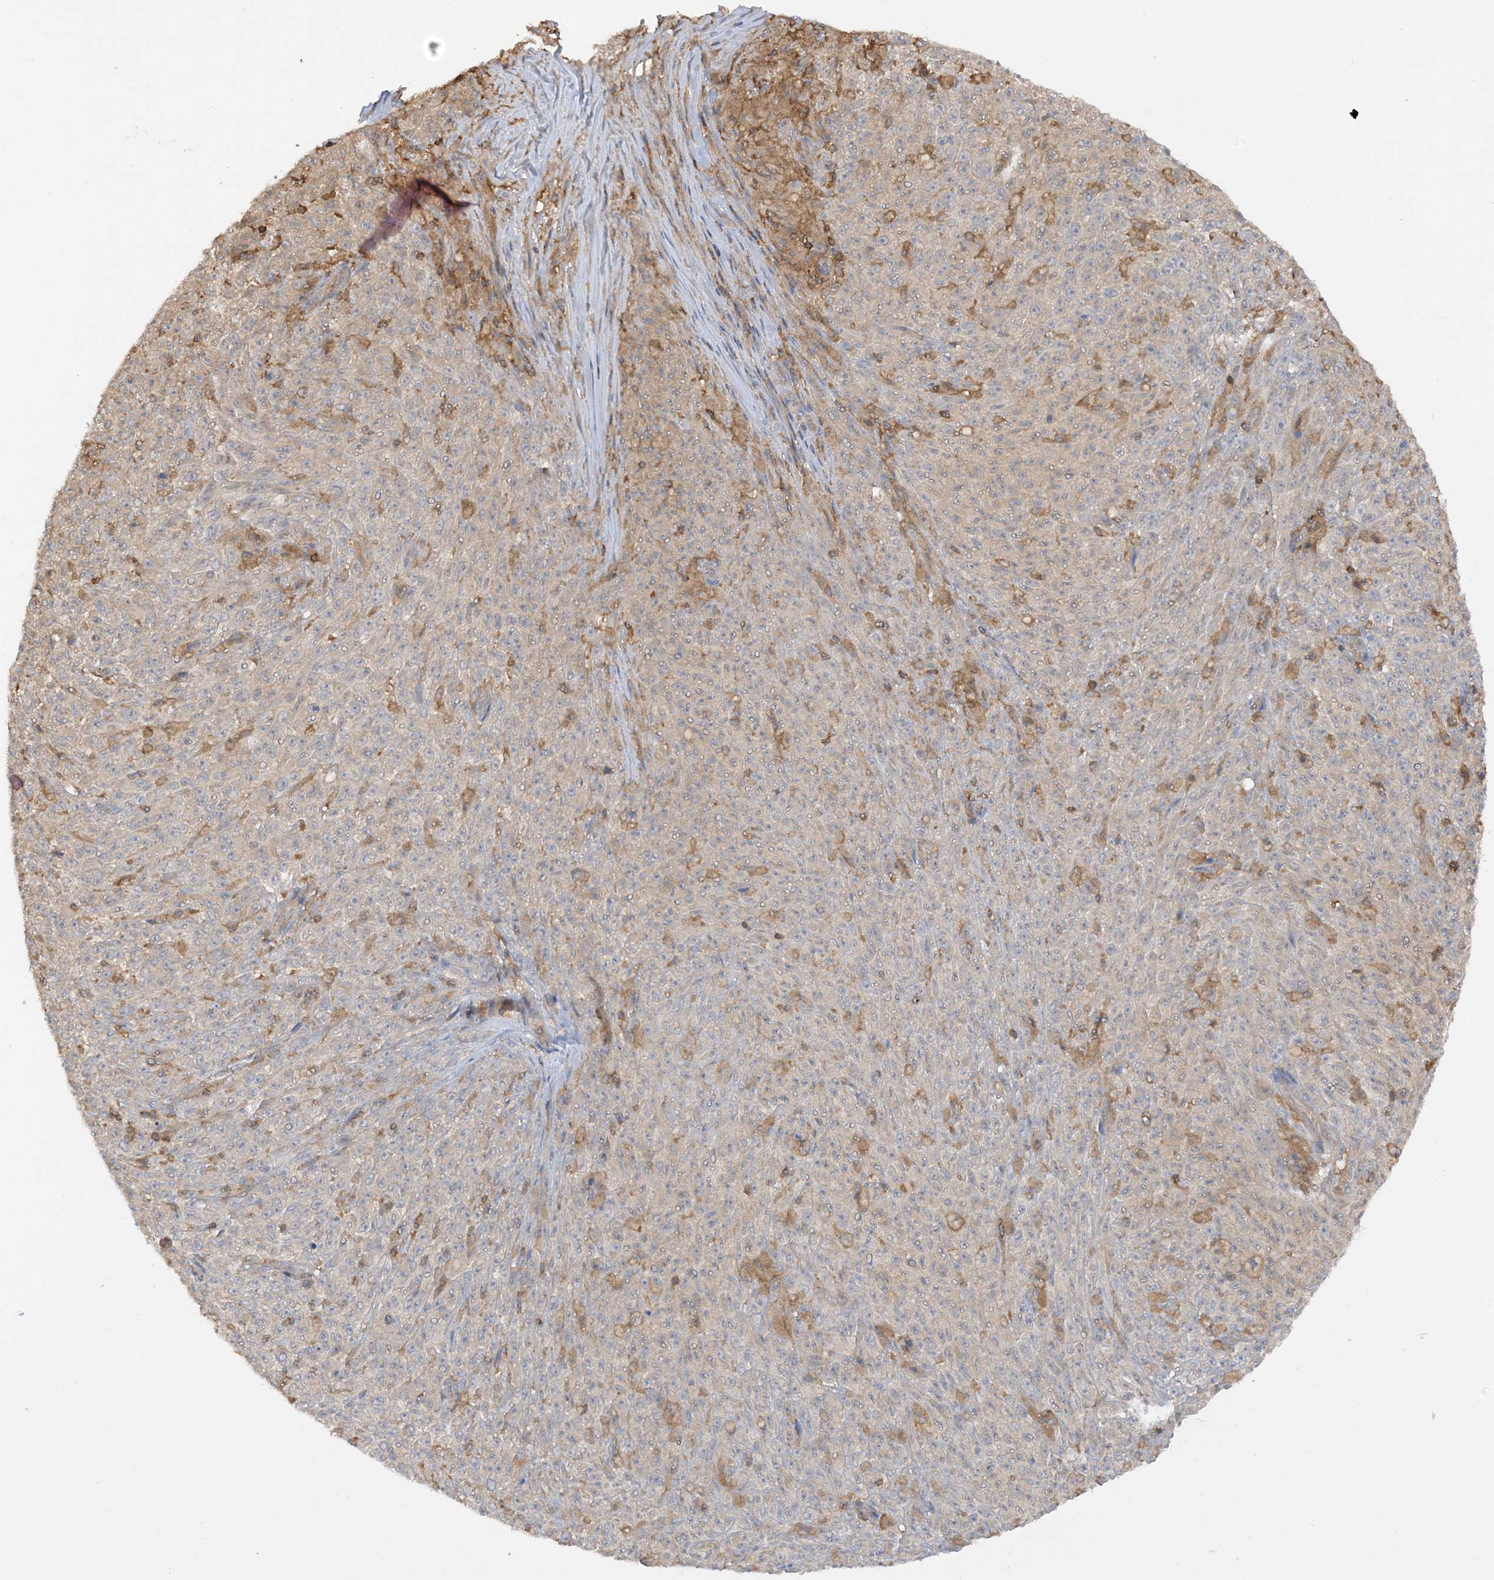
{"staining": {"intensity": "weak", "quantity": "25%-75%", "location": "cytoplasmic/membranous"}, "tissue": "melanoma", "cell_type": "Tumor cells", "image_type": "cancer", "snomed": [{"axis": "morphology", "description": "Malignant melanoma, NOS"}, {"axis": "topography", "description": "Skin"}], "caption": "An image of melanoma stained for a protein displays weak cytoplasmic/membranous brown staining in tumor cells.", "gene": "CAPZB", "patient": {"sex": "female", "age": 82}}